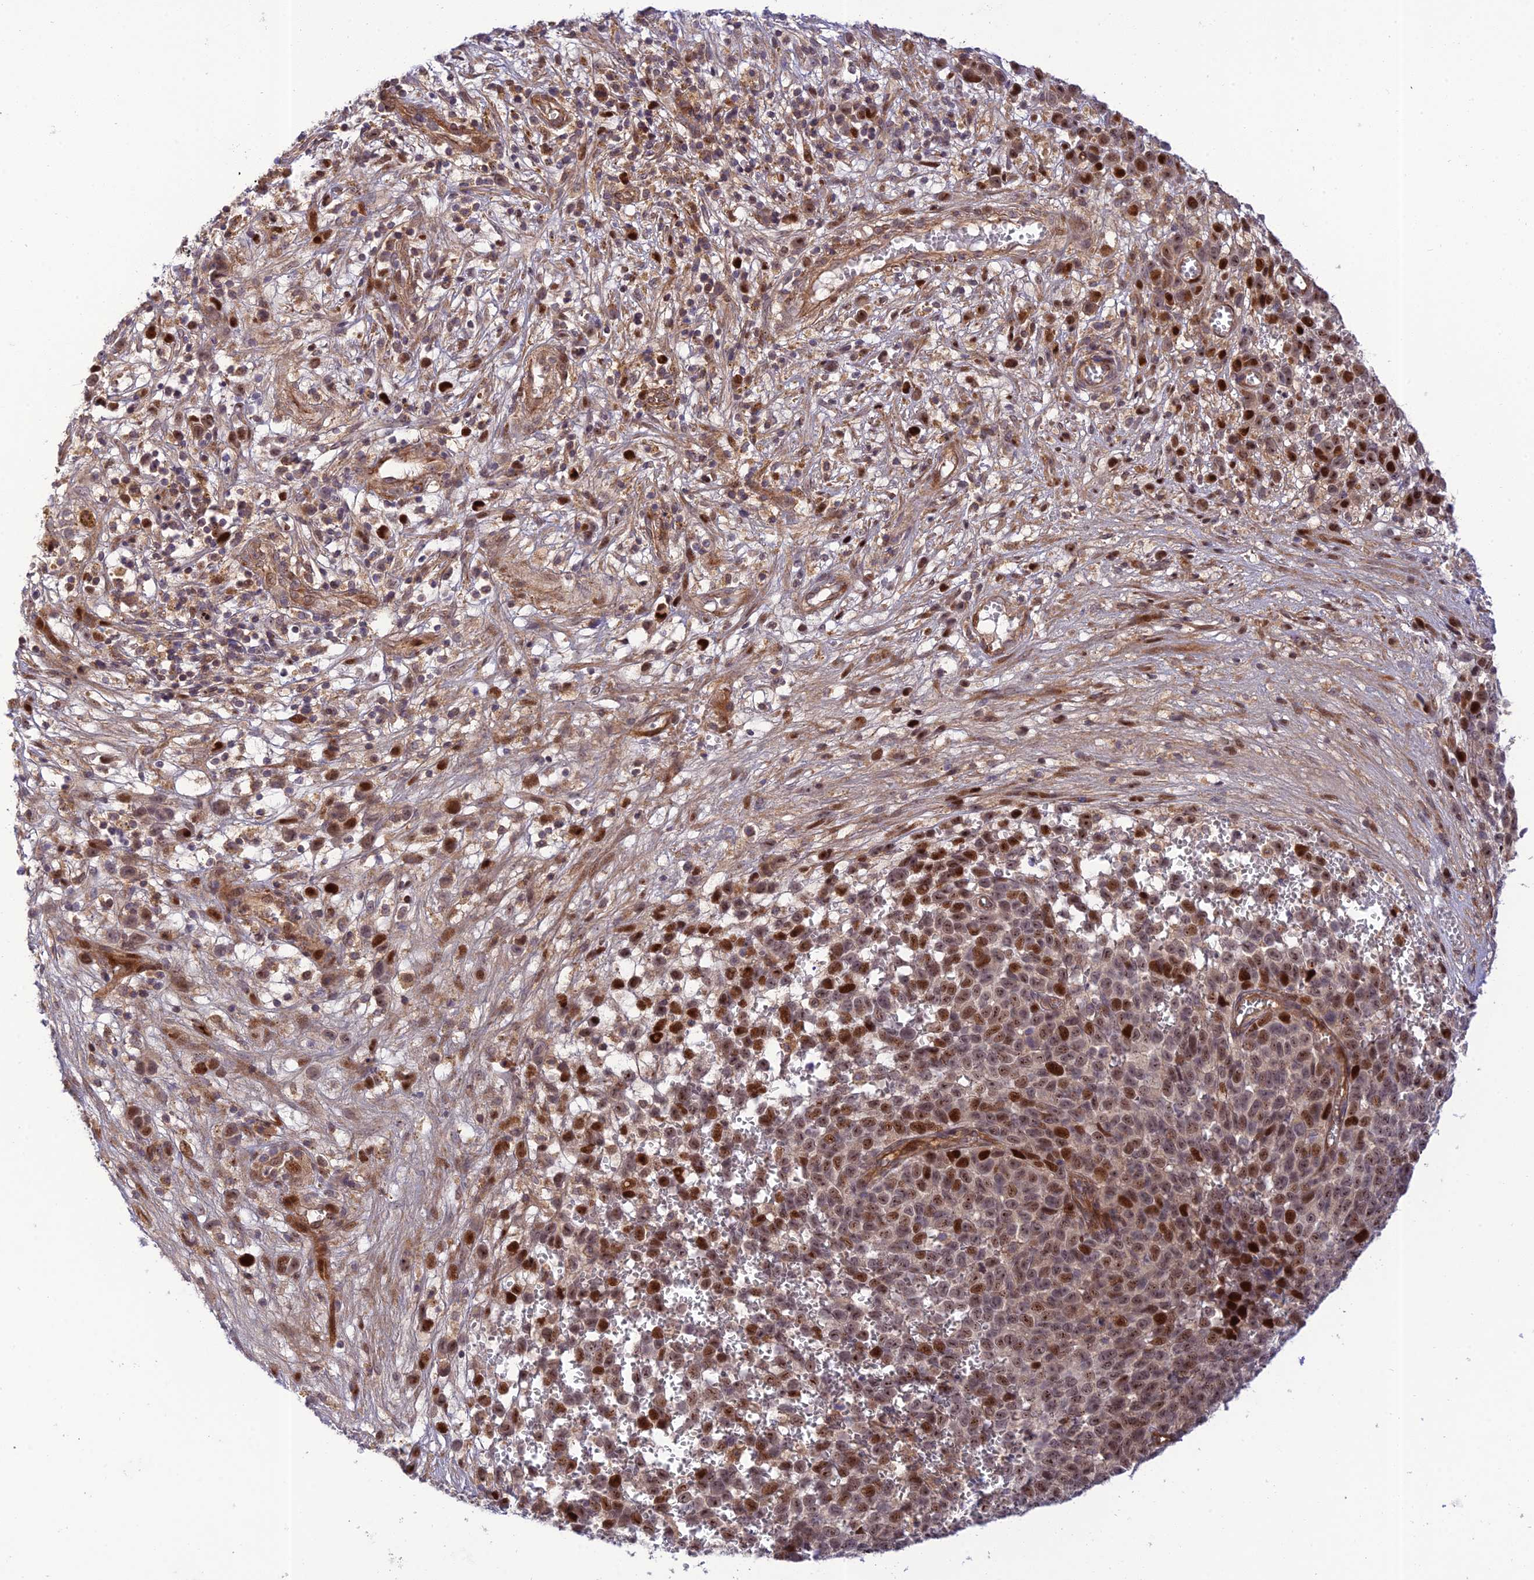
{"staining": {"intensity": "moderate", "quantity": ">75%", "location": "nuclear"}, "tissue": "melanoma", "cell_type": "Tumor cells", "image_type": "cancer", "snomed": [{"axis": "morphology", "description": "Malignant melanoma, NOS"}, {"axis": "topography", "description": "Nose, NOS"}], "caption": "Protein analysis of melanoma tissue demonstrates moderate nuclear staining in approximately >75% of tumor cells.", "gene": "ZNF584", "patient": {"sex": "female", "age": 48}}